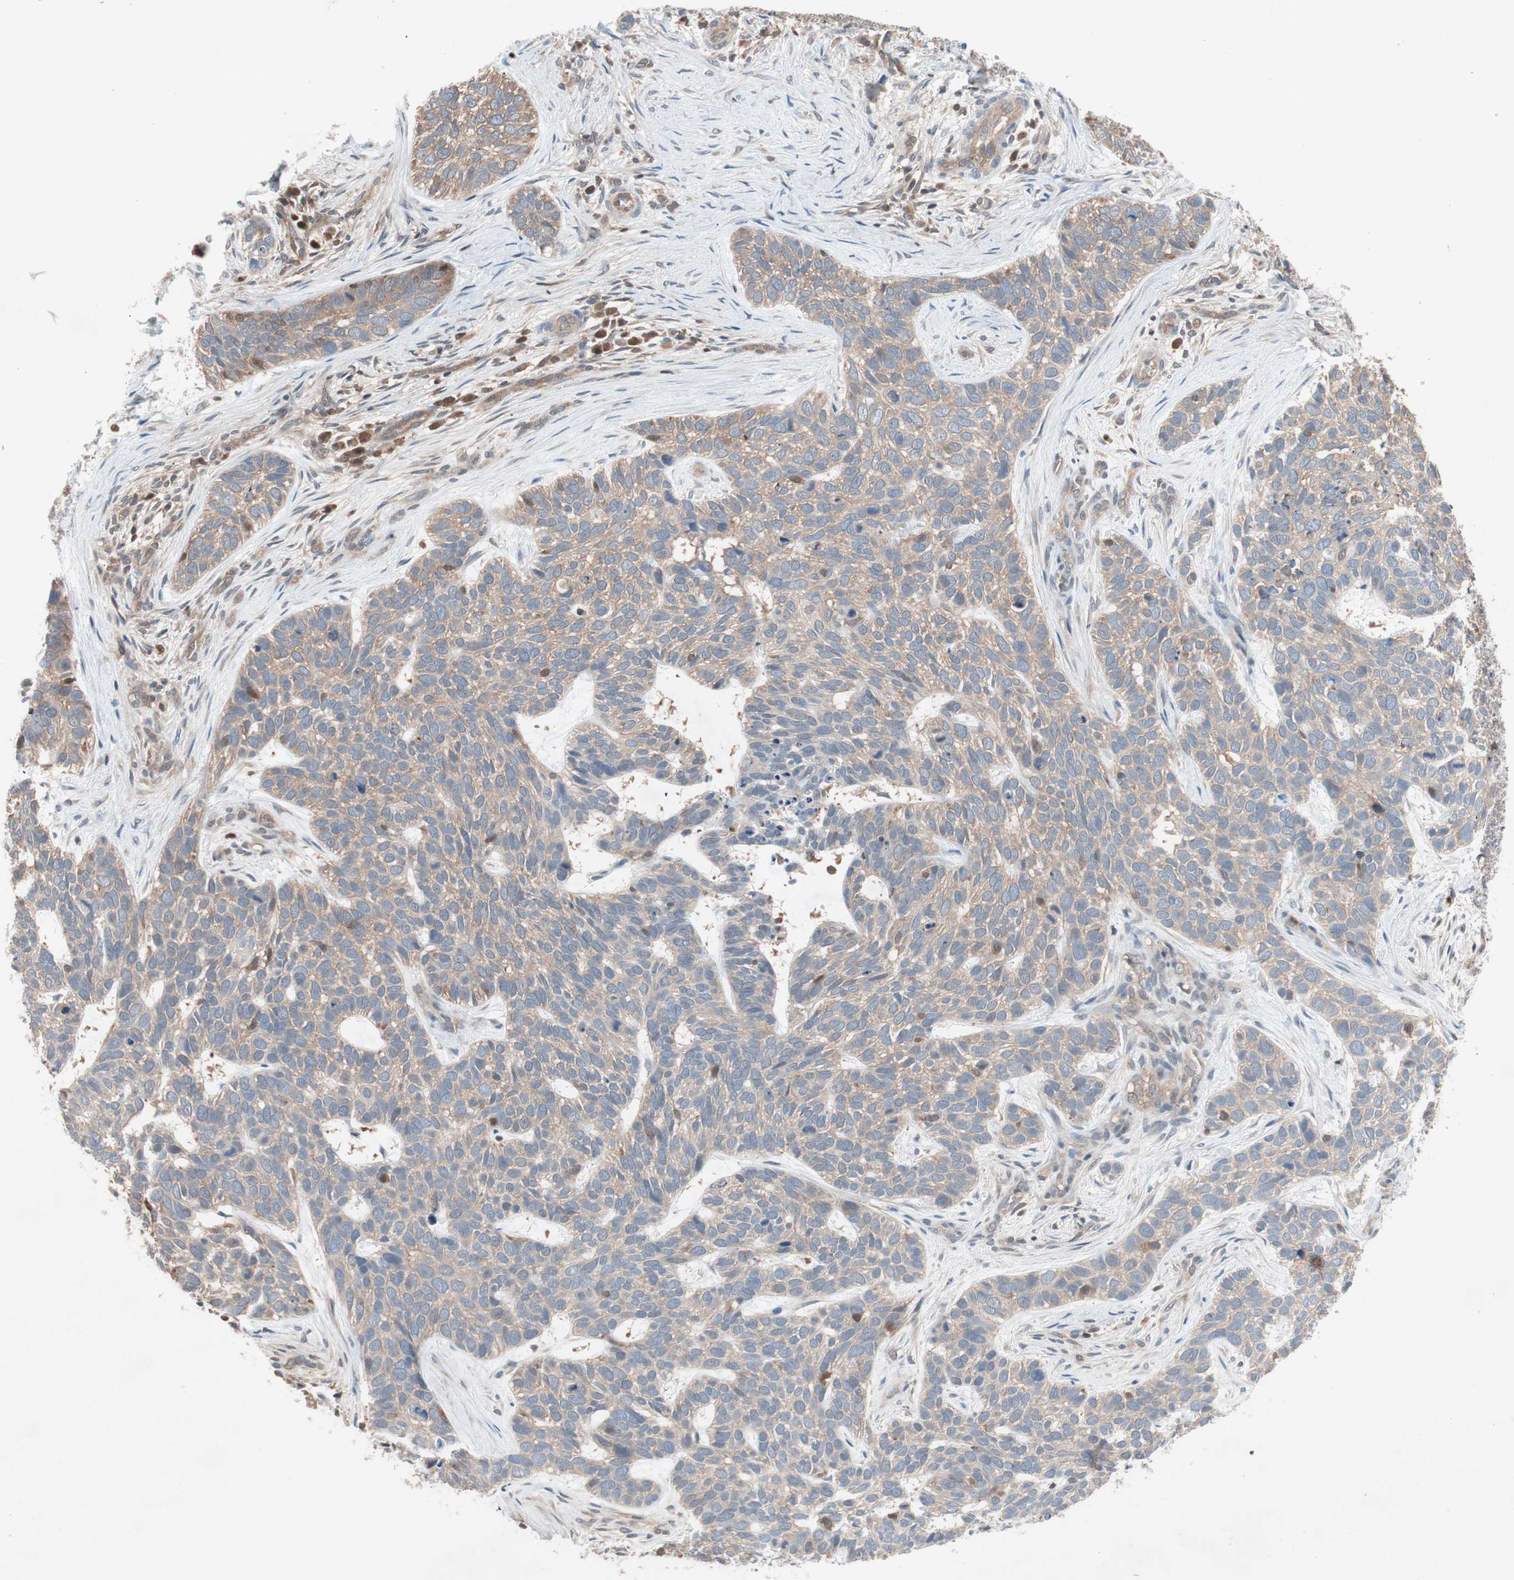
{"staining": {"intensity": "weak", "quantity": ">75%", "location": "cytoplasmic/membranous"}, "tissue": "skin cancer", "cell_type": "Tumor cells", "image_type": "cancer", "snomed": [{"axis": "morphology", "description": "Basal cell carcinoma"}, {"axis": "topography", "description": "Skin"}], "caption": "A brown stain shows weak cytoplasmic/membranous staining of a protein in human basal cell carcinoma (skin) tumor cells. (DAB (3,3'-diaminobenzidine) = brown stain, brightfield microscopy at high magnification).", "gene": "GALT", "patient": {"sex": "male", "age": 87}}